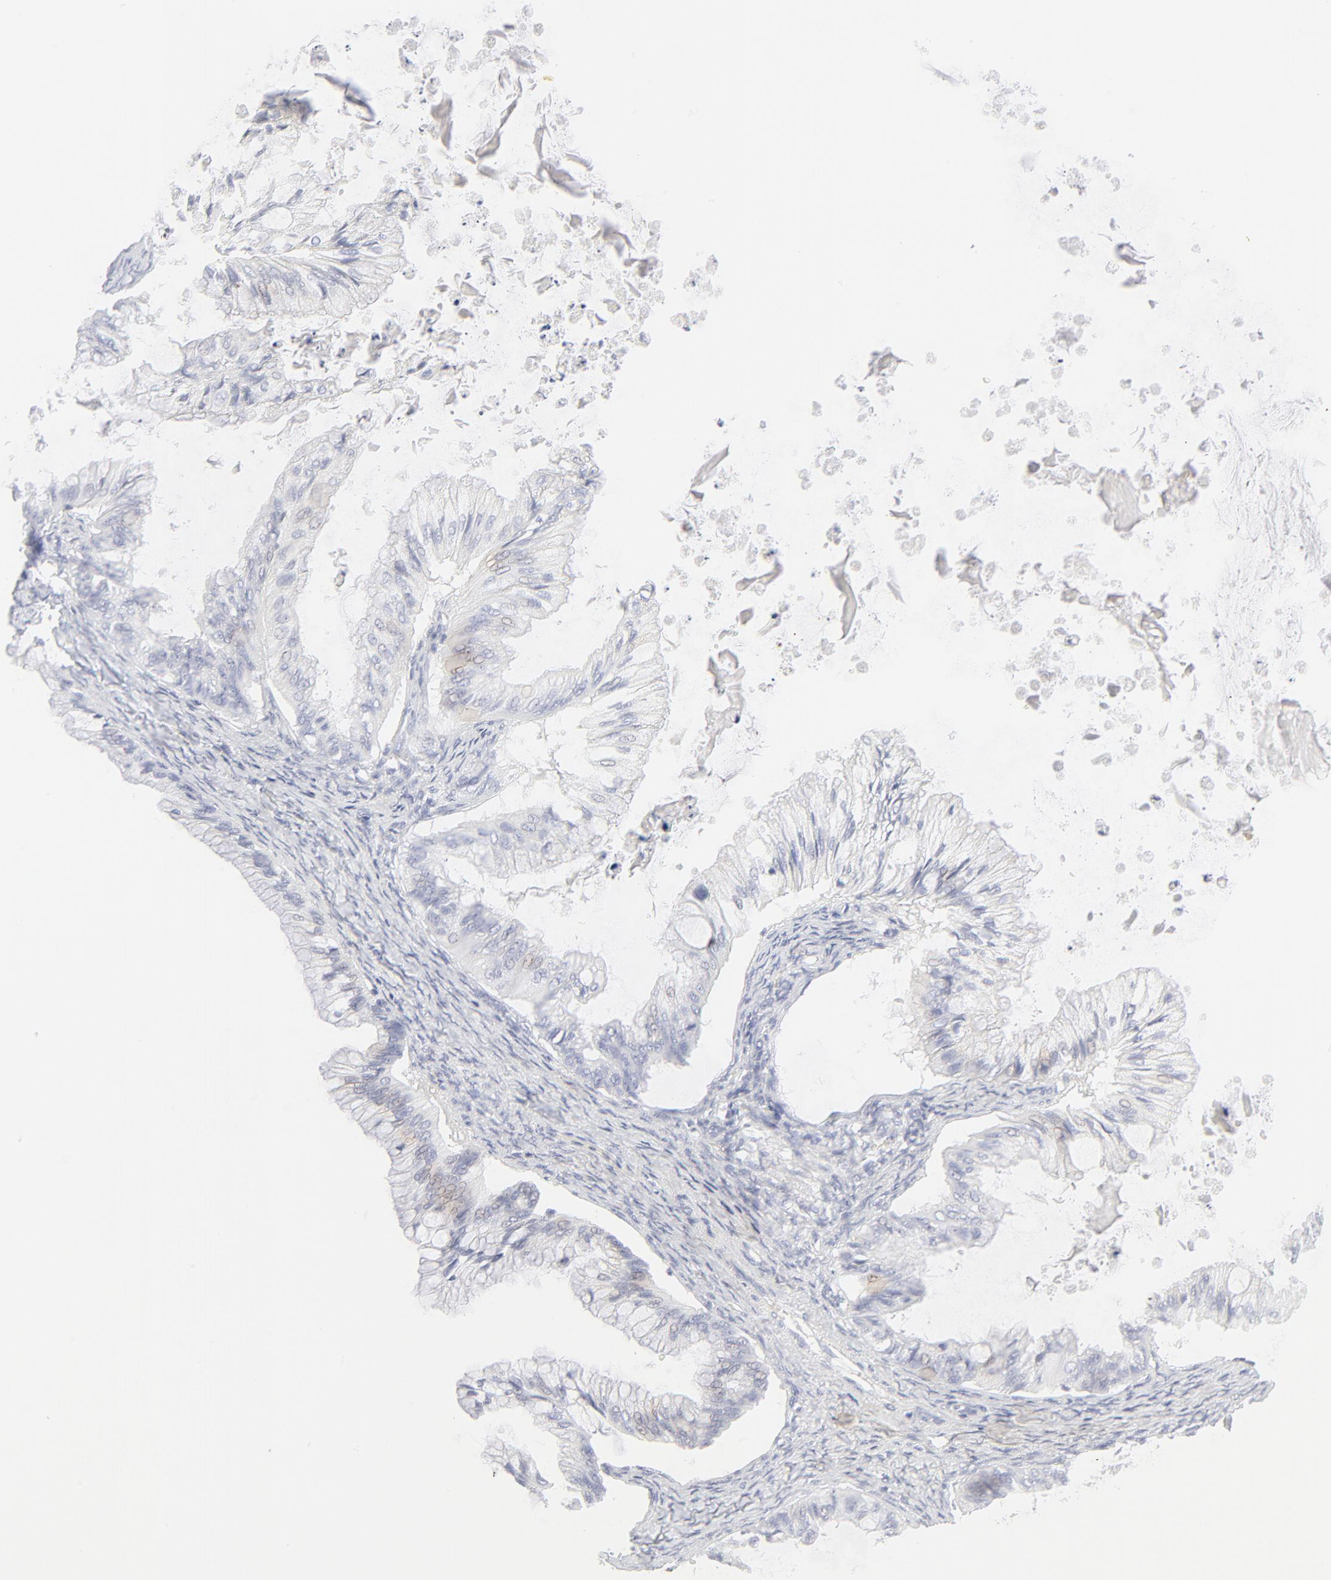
{"staining": {"intensity": "negative", "quantity": "none", "location": "none"}, "tissue": "ovarian cancer", "cell_type": "Tumor cells", "image_type": "cancer", "snomed": [{"axis": "morphology", "description": "Cystadenocarcinoma, mucinous, NOS"}, {"axis": "topography", "description": "Ovary"}], "caption": "High power microscopy photomicrograph of an immunohistochemistry (IHC) micrograph of mucinous cystadenocarcinoma (ovarian), revealing no significant expression in tumor cells. (DAB (3,3'-diaminobenzidine) IHC, high magnification).", "gene": "CCR7", "patient": {"sex": "female", "age": 57}}